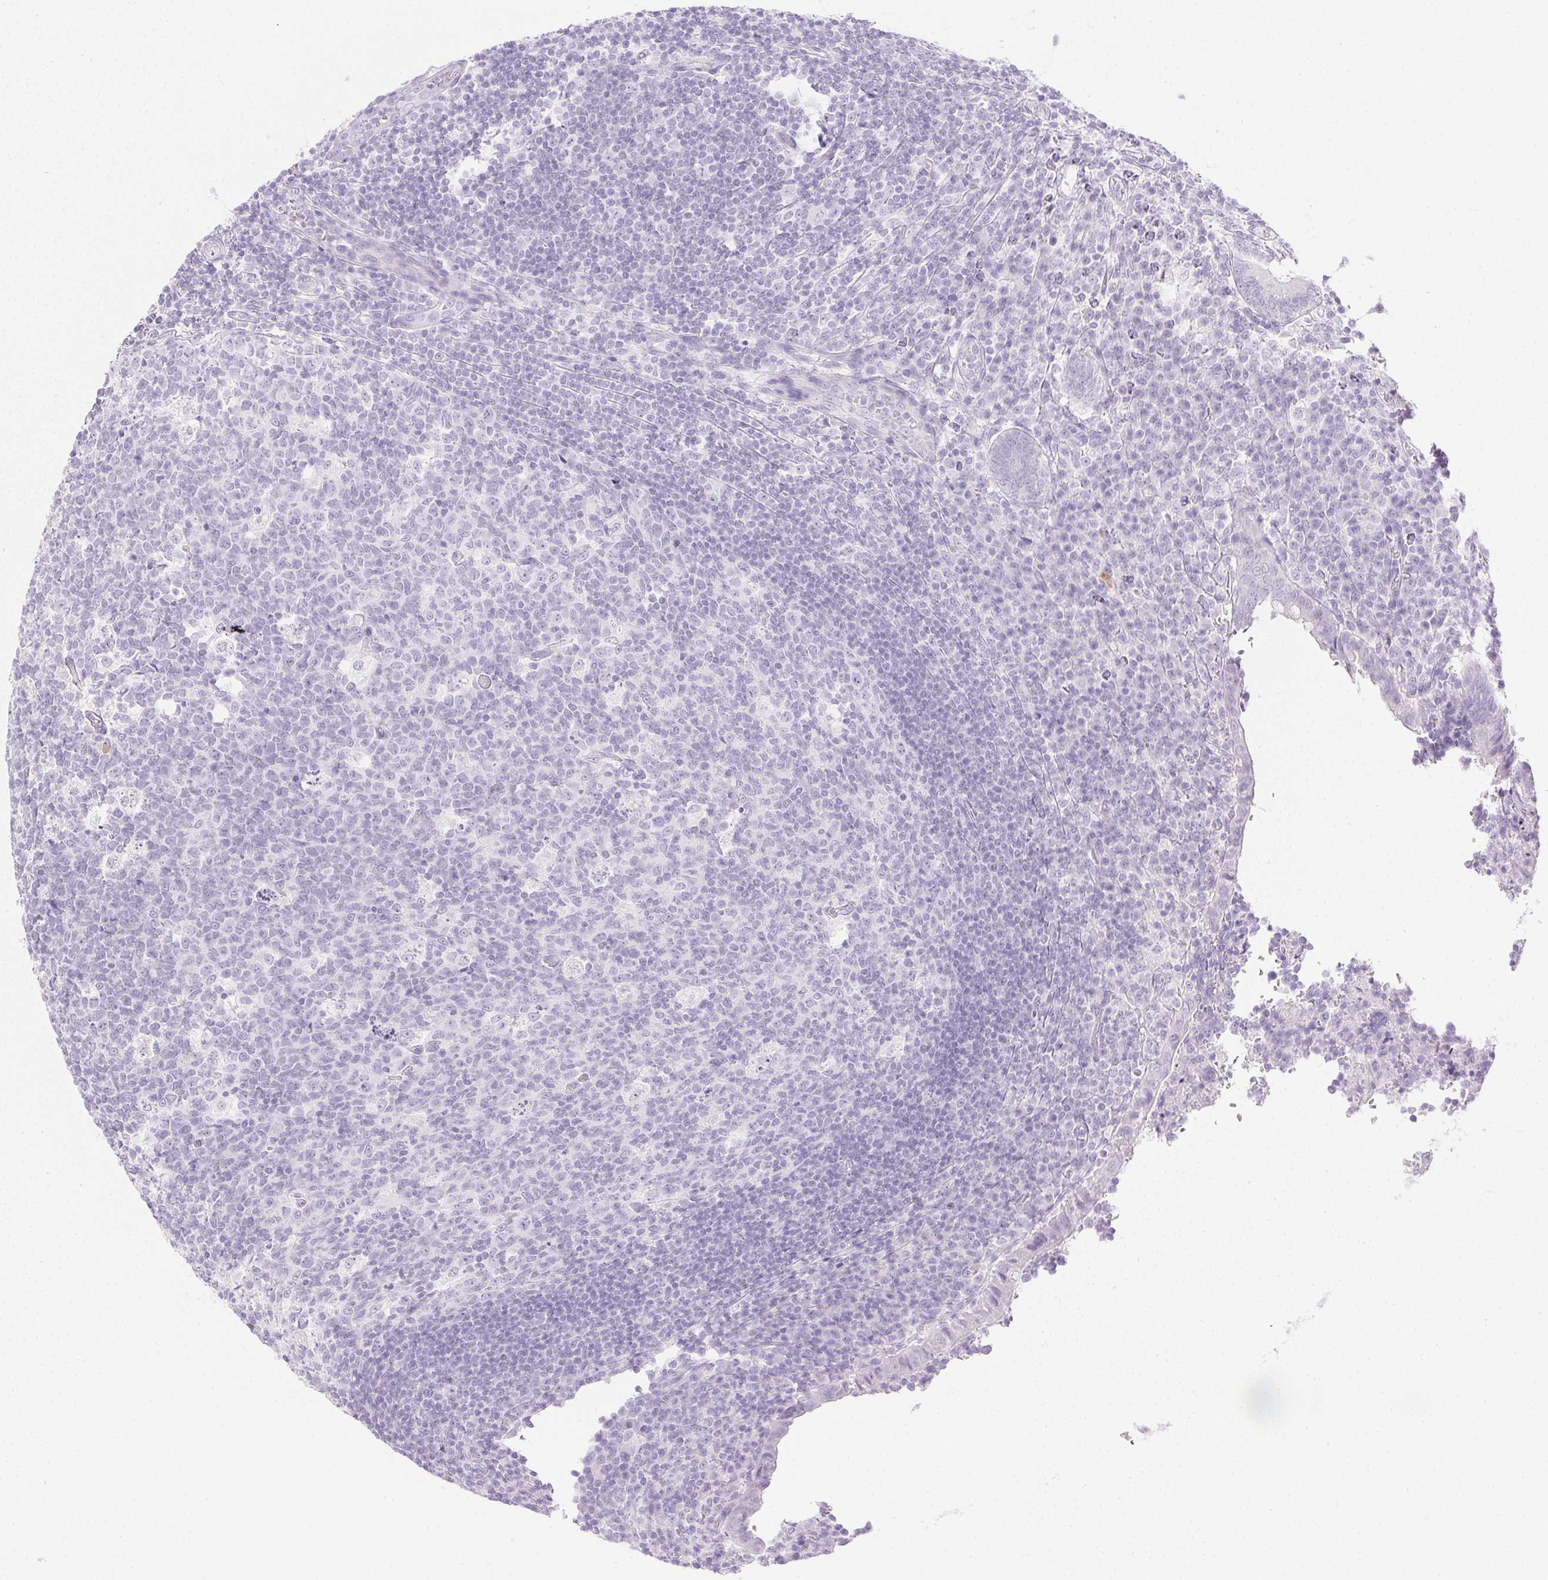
{"staining": {"intensity": "negative", "quantity": "none", "location": "none"}, "tissue": "appendix", "cell_type": "Glandular cells", "image_type": "normal", "snomed": [{"axis": "morphology", "description": "Normal tissue, NOS"}, {"axis": "topography", "description": "Appendix"}], "caption": "The photomicrograph exhibits no significant staining in glandular cells of appendix. (DAB immunohistochemistry visualized using brightfield microscopy, high magnification).", "gene": "CPB1", "patient": {"sex": "male", "age": 18}}